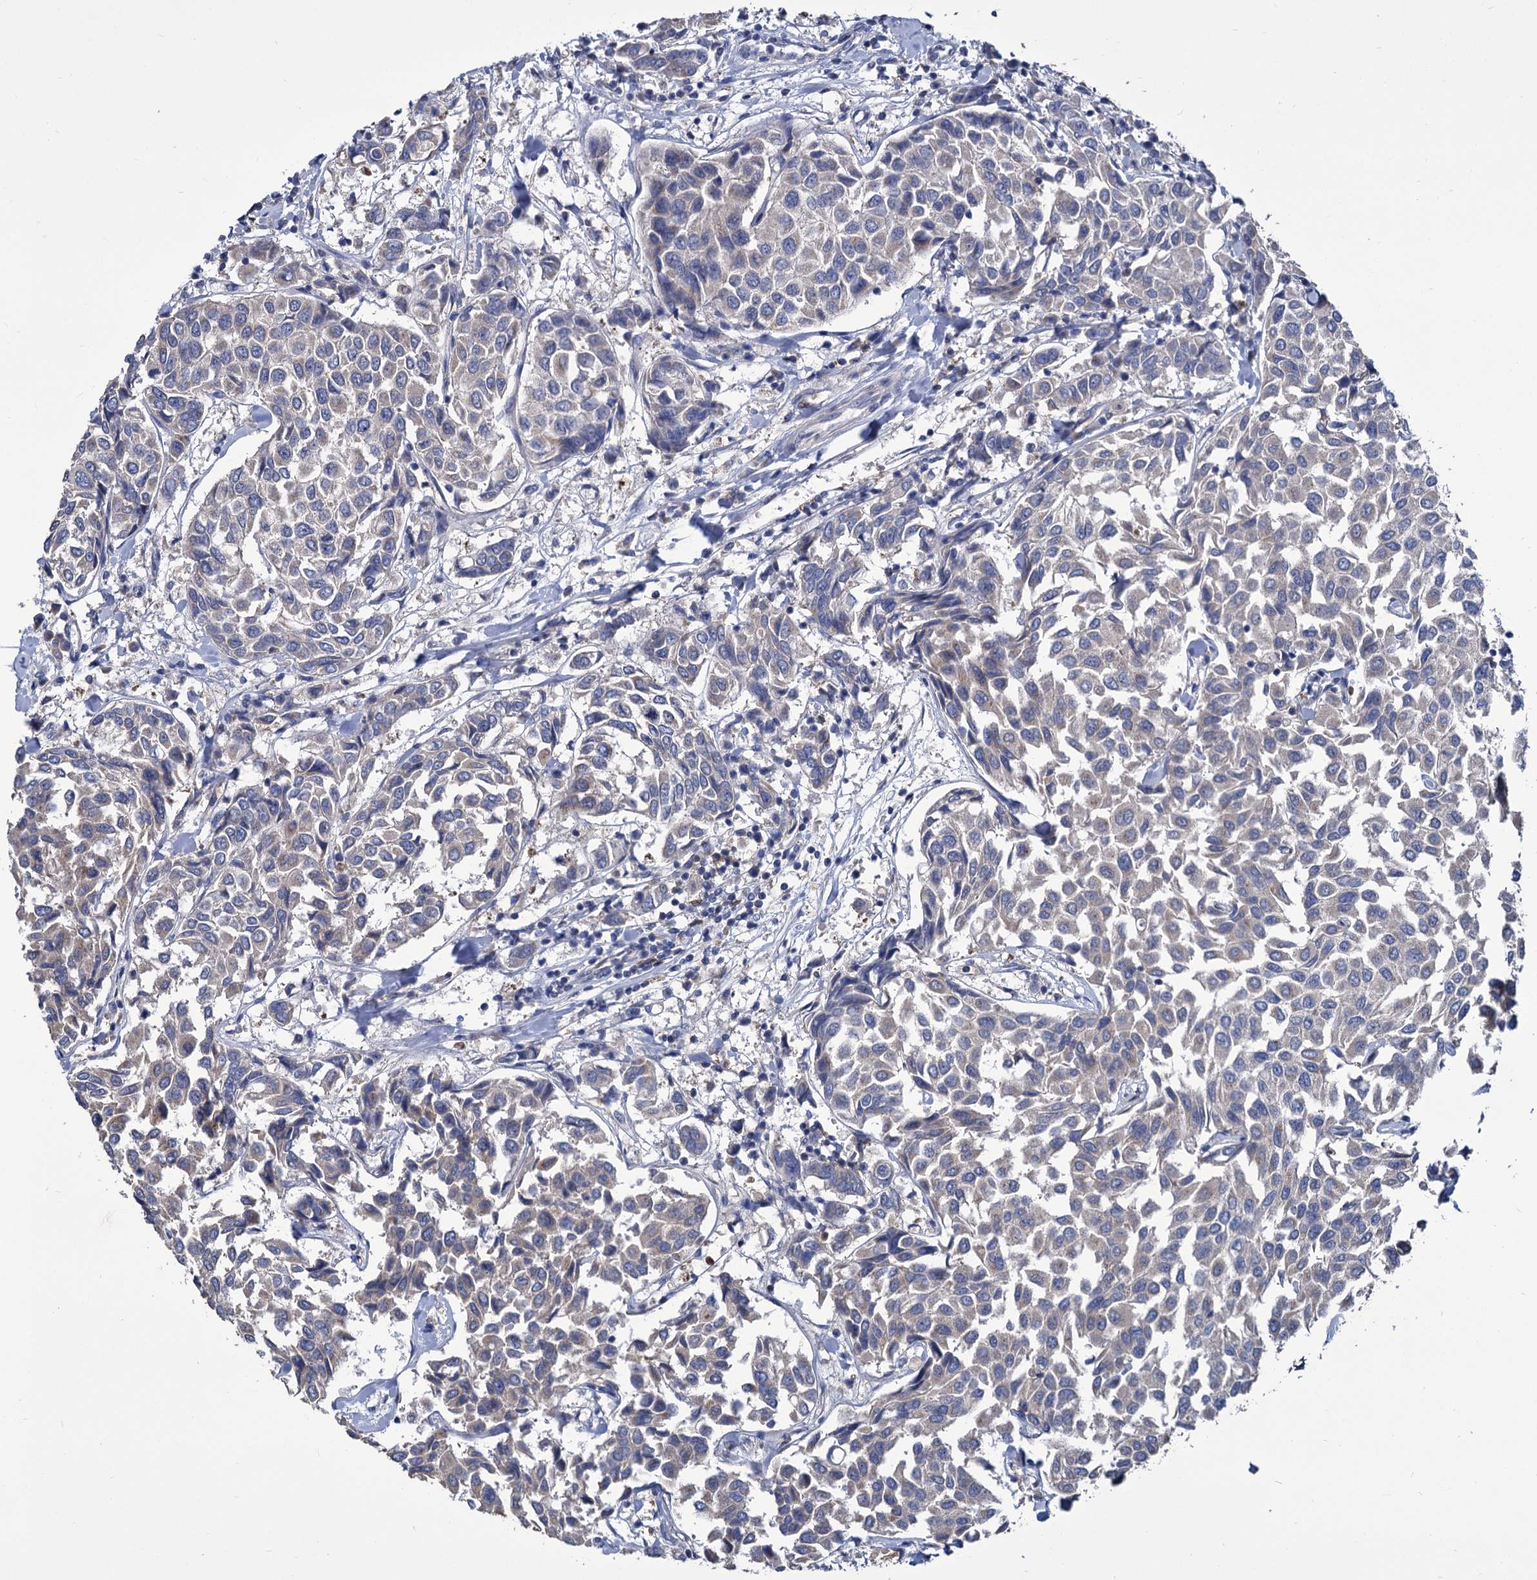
{"staining": {"intensity": "moderate", "quantity": "<25%", "location": "cytoplasmic/membranous"}, "tissue": "breast cancer", "cell_type": "Tumor cells", "image_type": "cancer", "snomed": [{"axis": "morphology", "description": "Duct carcinoma"}, {"axis": "topography", "description": "Breast"}], "caption": "Protein expression analysis of human breast infiltrating ductal carcinoma reveals moderate cytoplasmic/membranous expression in about <25% of tumor cells.", "gene": "GCLC", "patient": {"sex": "female", "age": 55}}